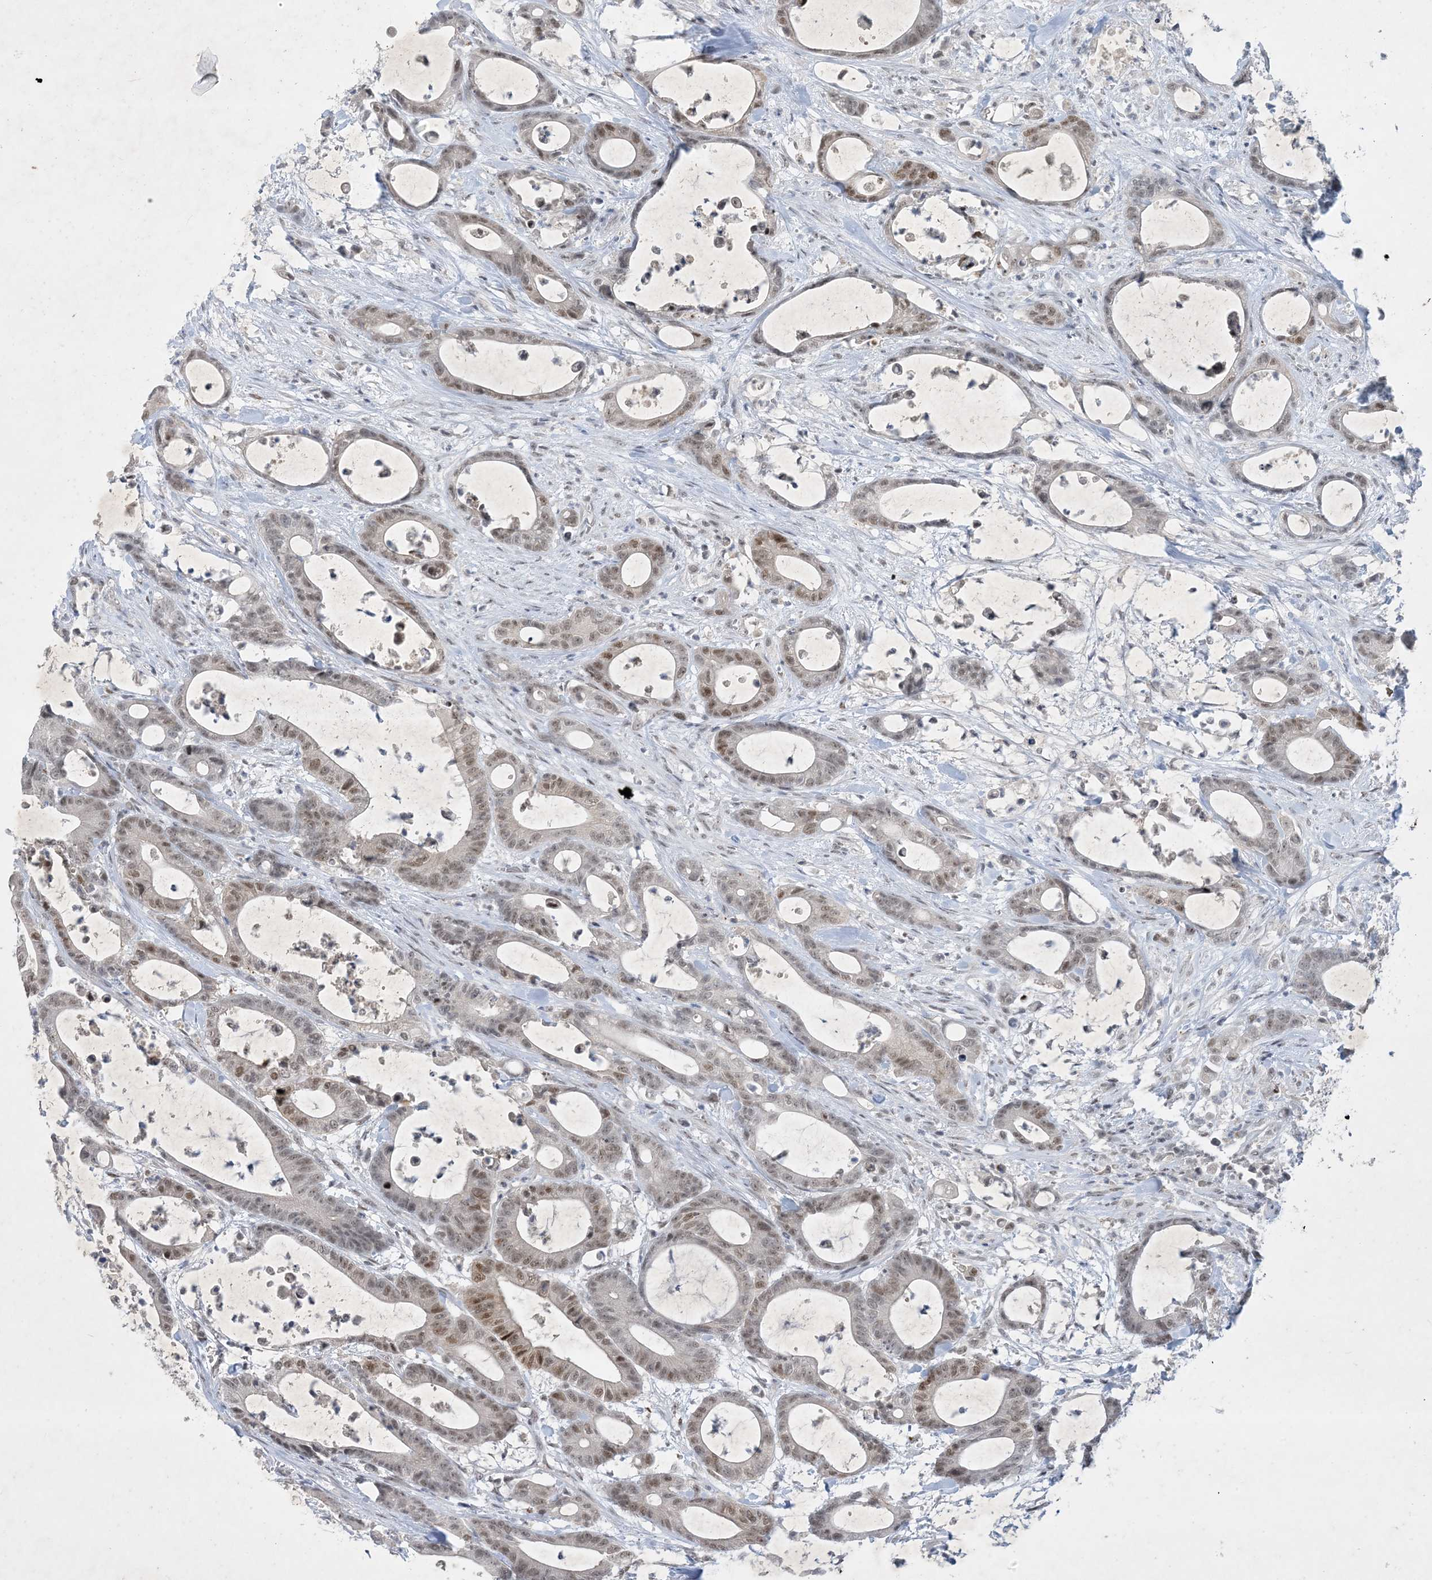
{"staining": {"intensity": "weak", "quantity": ">75%", "location": "nuclear"}, "tissue": "colorectal cancer", "cell_type": "Tumor cells", "image_type": "cancer", "snomed": [{"axis": "morphology", "description": "Adenocarcinoma, NOS"}, {"axis": "topography", "description": "Colon"}], "caption": "Weak nuclear positivity is identified in about >75% of tumor cells in colorectal cancer (adenocarcinoma).", "gene": "ZNF674", "patient": {"sex": "female", "age": 84}}